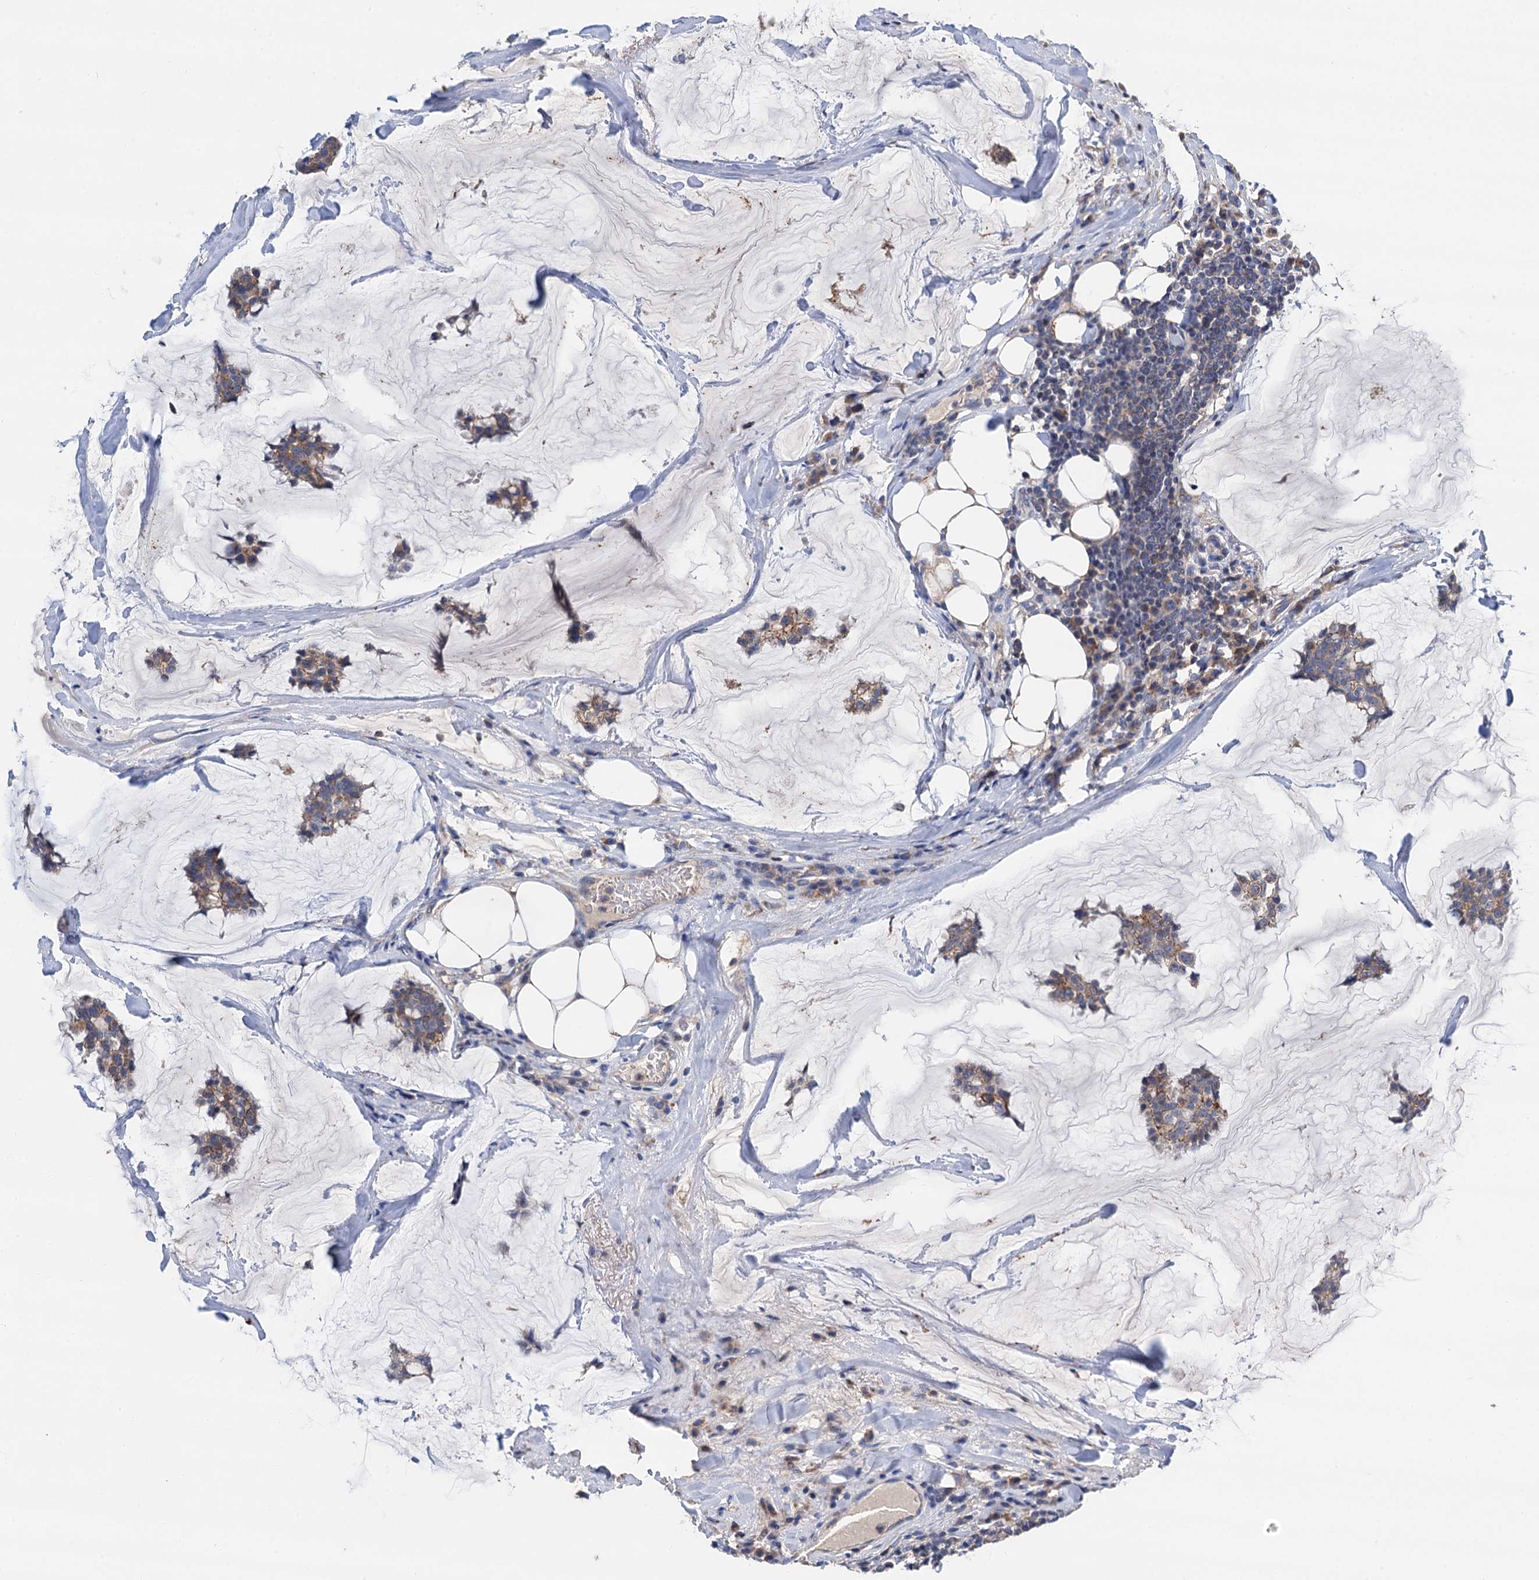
{"staining": {"intensity": "weak", "quantity": ">75%", "location": "cytoplasmic/membranous"}, "tissue": "breast cancer", "cell_type": "Tumor cells", "image_type": "cancer", "snomed": [{"axis": "morphology", "description": "Duct carcinoma"}, {"axis": "topography", "description": "Breast"}], "caption": "Immunohistochemical staining of human breast invasive ductal carcinoma demonstrates low levels of weak cytoplasmic/membranous protein expression in about >75% of tumor cells.", "gene": "DGLUCY", "patient": {"sex": "female", "age": 93}}